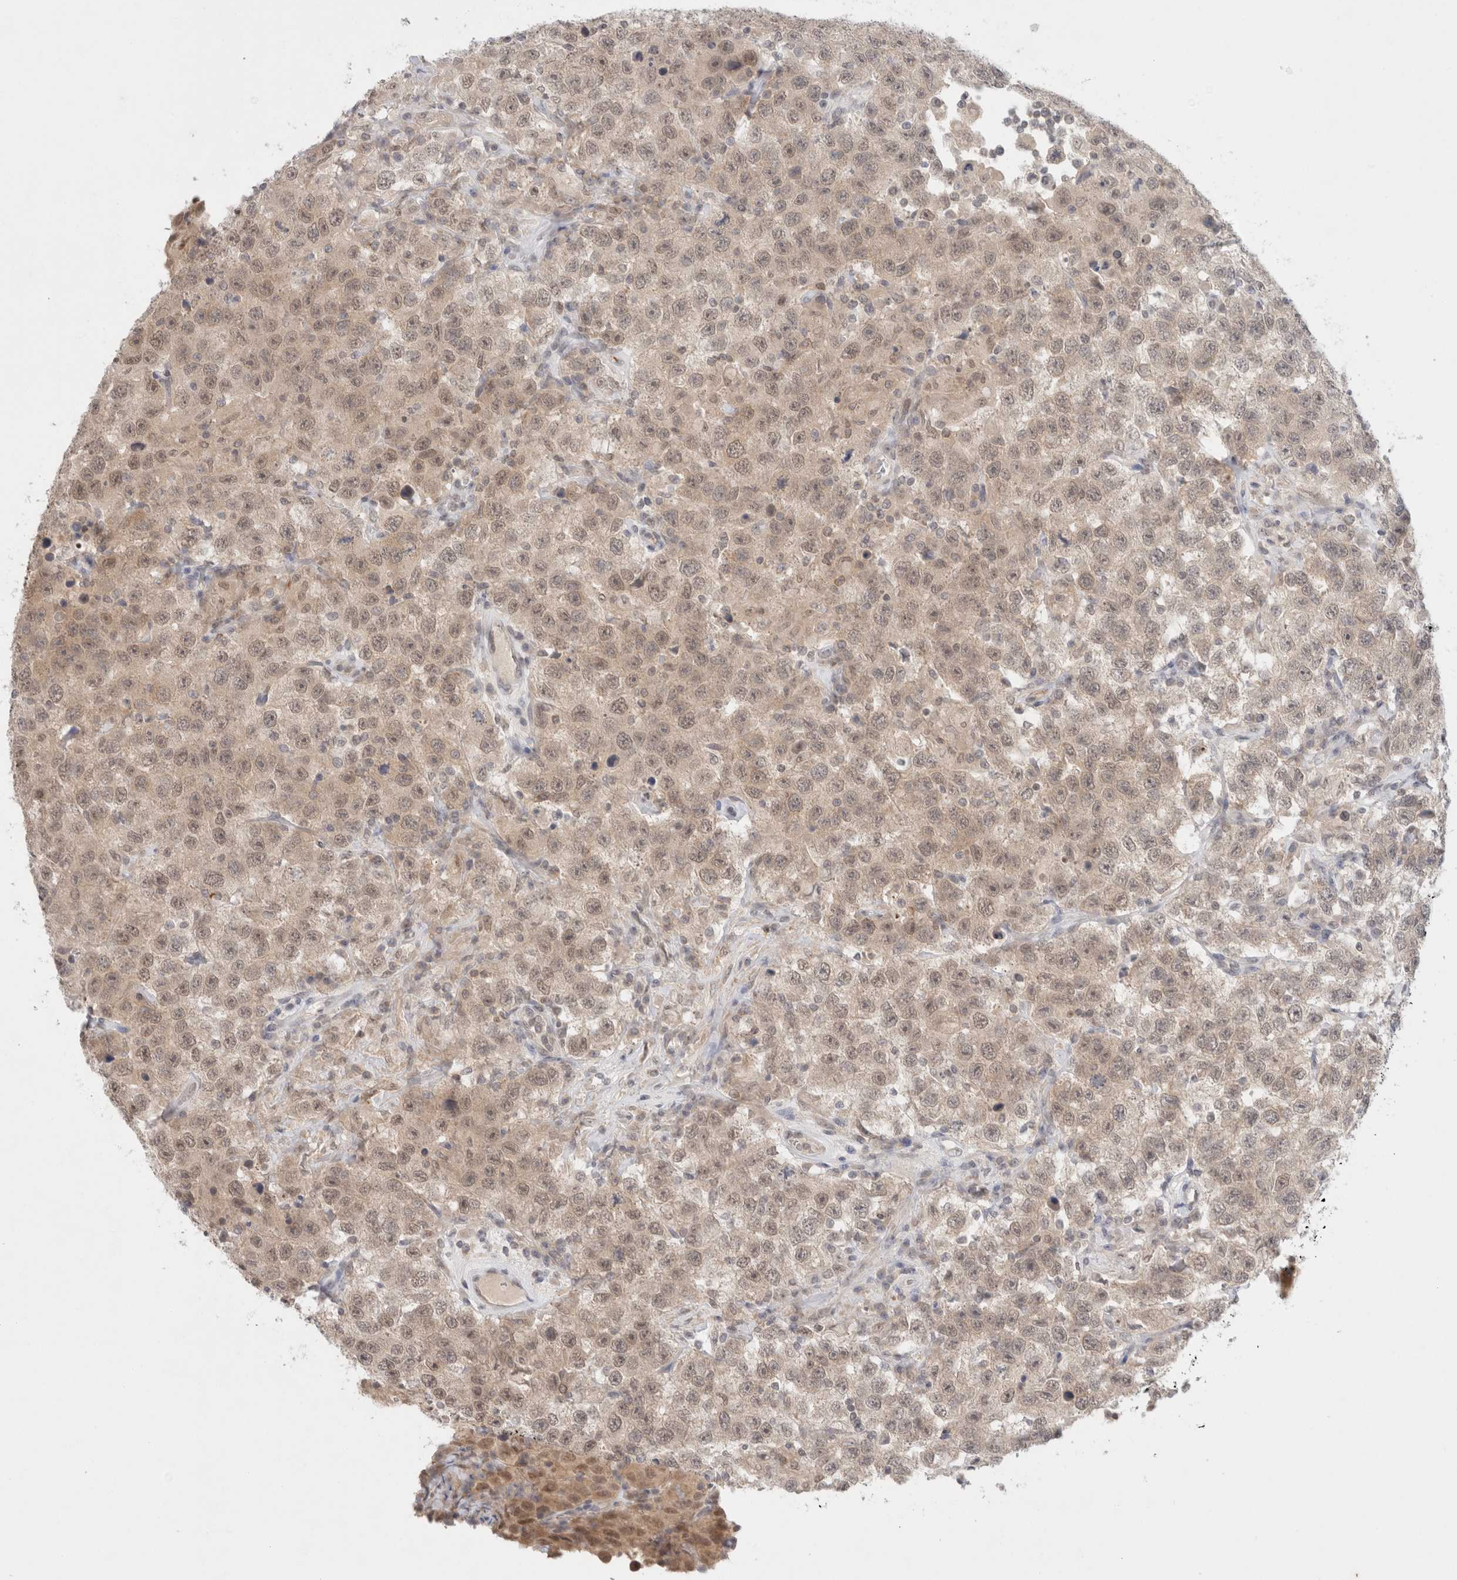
{"staining": {"intensity": "weak", "quantity": "<25%", "location": "cytoplasmic/membranous,nuclear"}, "tissue": "testis cancer", "cell_type": "Tumor cells", "image_type": "cancer", "snomed": [{"axis": "morphology", "description": "Seminoma, NOS"}, {"axis": "topography", "description": "Testis"}], "caption": "Human testis cancer stained for a protein using IHC reveals no positivity in tumor cells.", "gene": "FBXO42", "patient": {"sex": "male", "age": 41}}